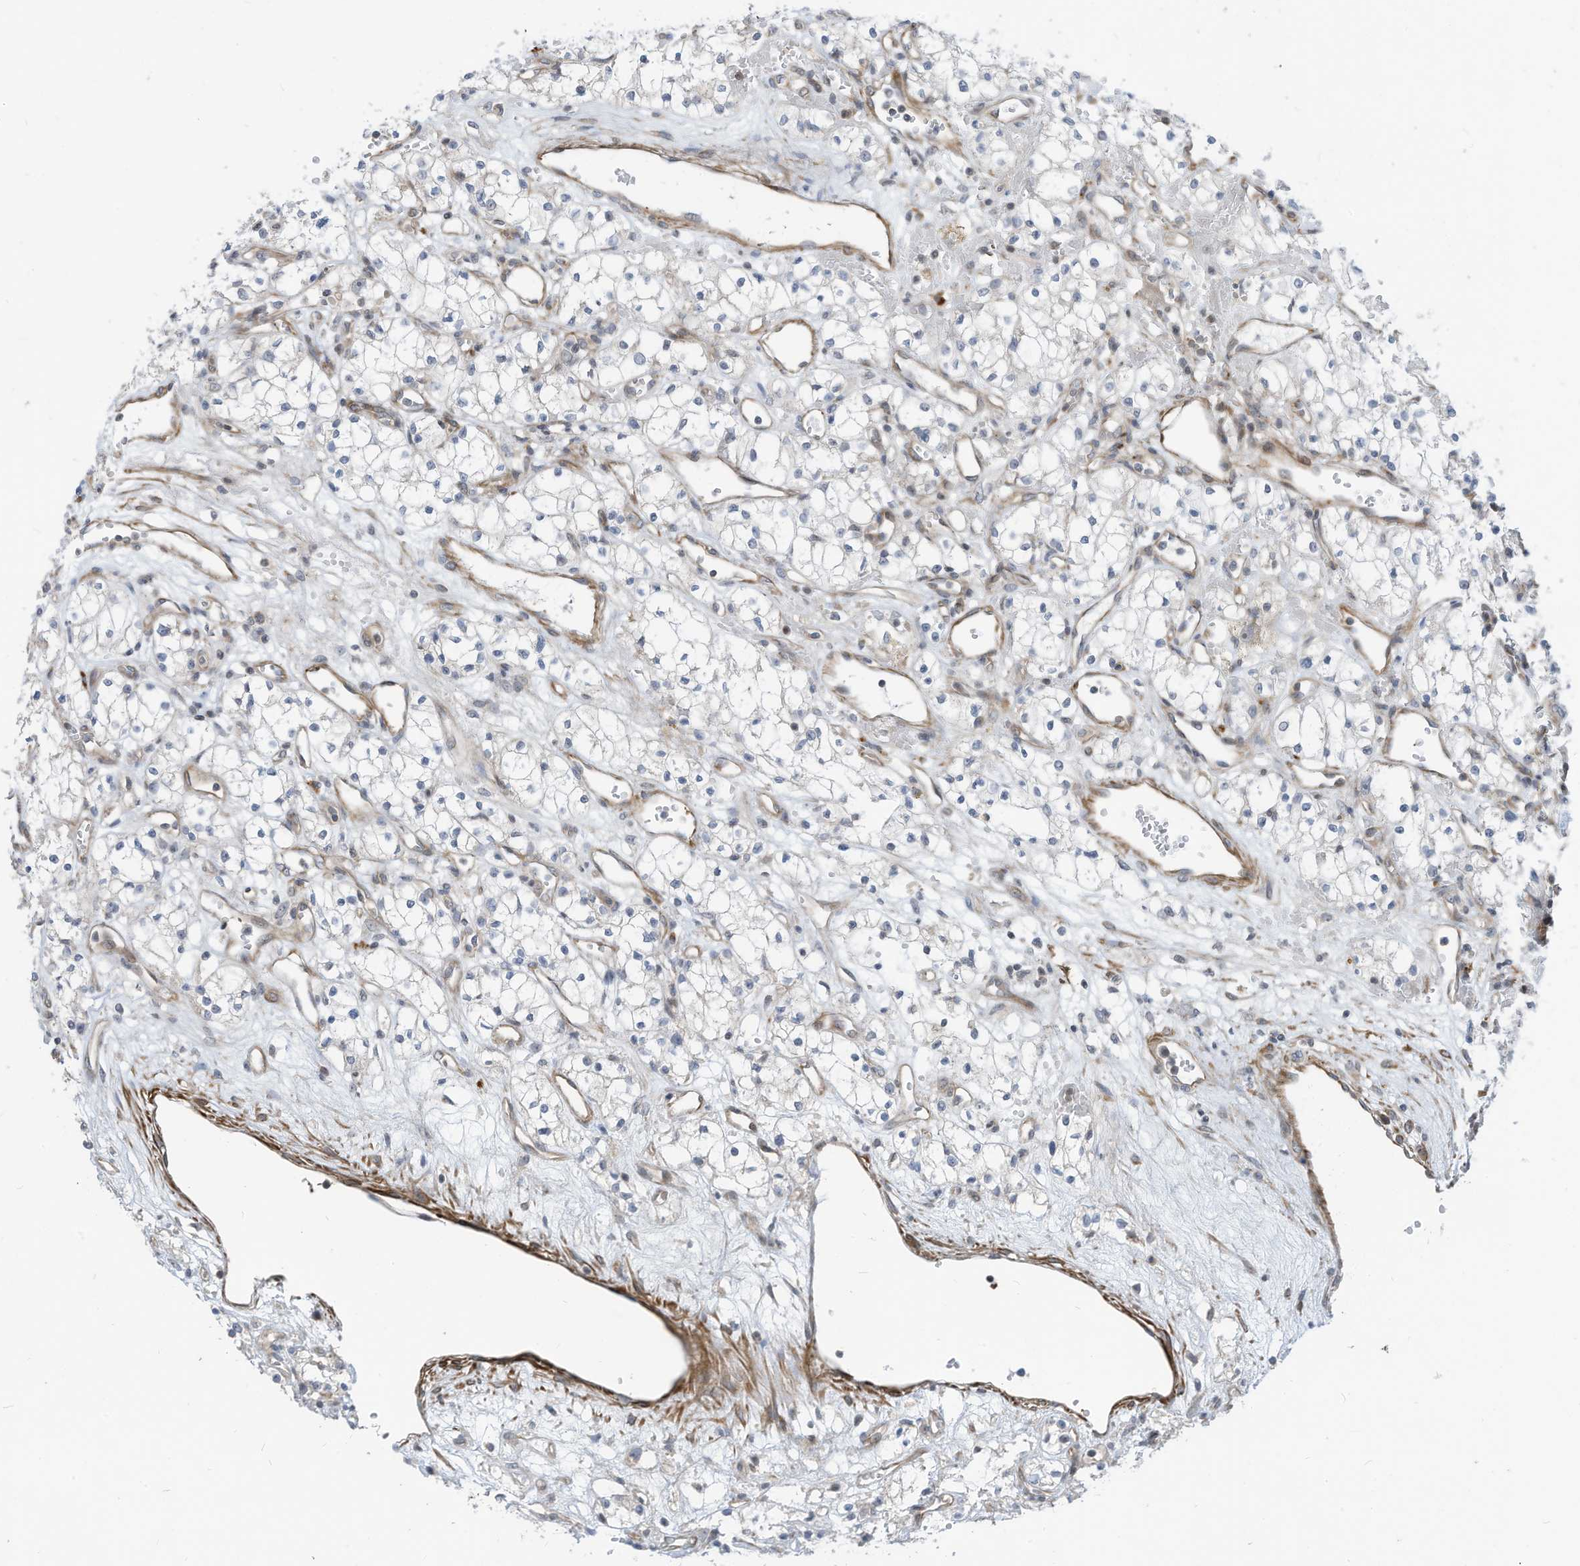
{"staining": {"intensity": "negative", "quantity": "none", "location": "none"}, "tissue": "renal cancer", "cell_type": "Tumor cells", "image_type": "cancer", "snomed": [{"axis": "morphology", "description": "Adenocarcinoma, NOS"}, {"axis": "topography", "description": "Kidney"}], "caption": "Immunohistochemistry (IHC) micrograph of human renal cancer stained for a protein (brown), which displays no positivity in tumor cells. The staining was performed using DAB to visualize the protein expression in brown, while the nuclei were stained in blue with hematoxylin (Magnification: 20x).", "gene": "GPATCH3", "patient": {"sex": "male", "age": 59}}